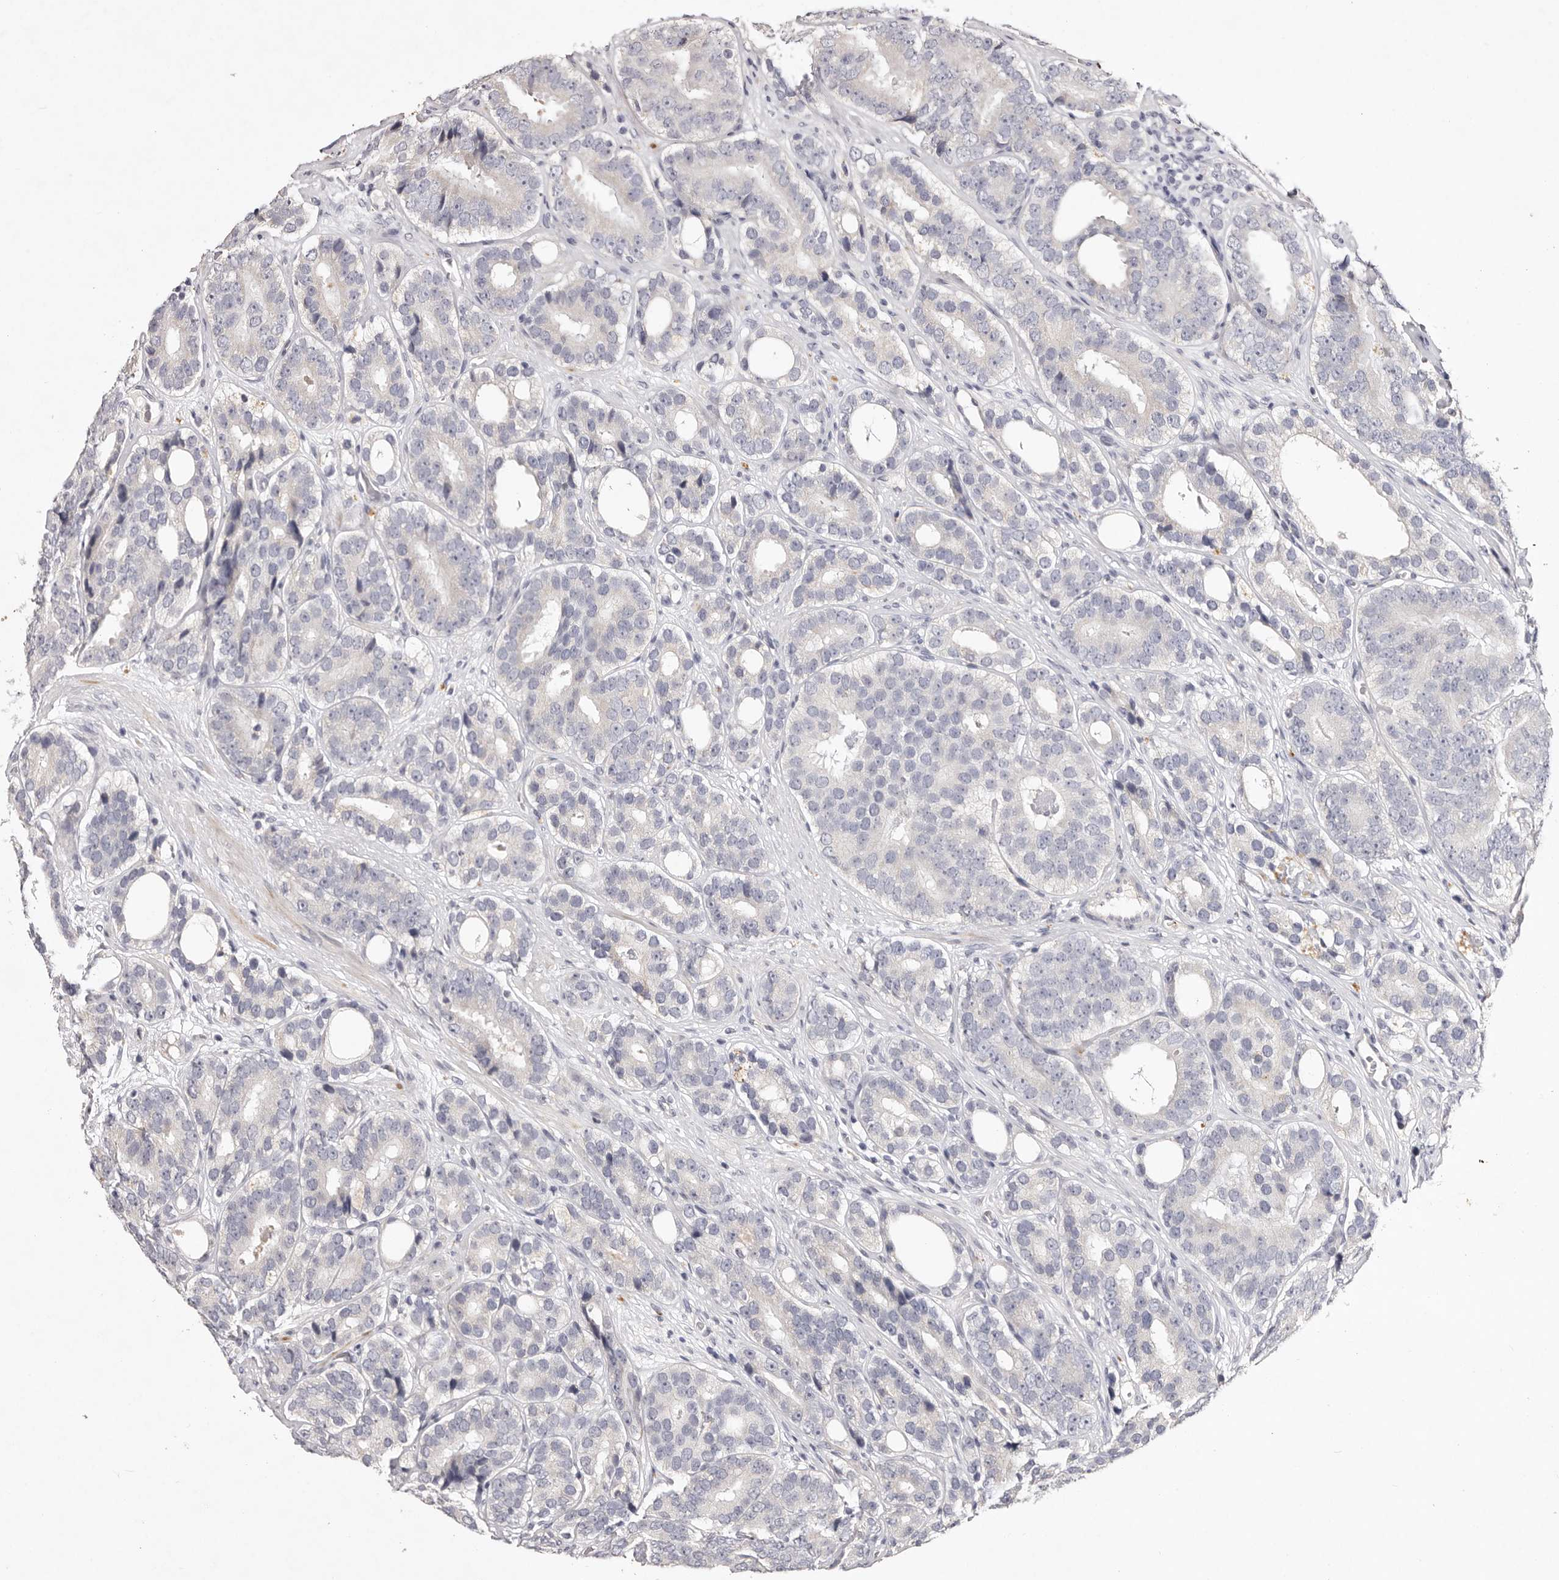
{"staining": {"intensity": "negative", "quantity": "none", "location": "none"}, "tissue": "prostate cancer", "cell_type": "Tumor cells", "image_type": "cancer", "snomed": [{"axis": "morphology", "description": "Adenocarcinoma, High grade"}, {"axis": "topography", "description": "Prostate"}], "caption": "High power microscopy histopathology image of an IHC image of prostate adenocarcinoma (high-grade), revealing no significant staining in tumor cells.", "gene": "GARNL3", "patient": {"sex": "male", "age": 56}}